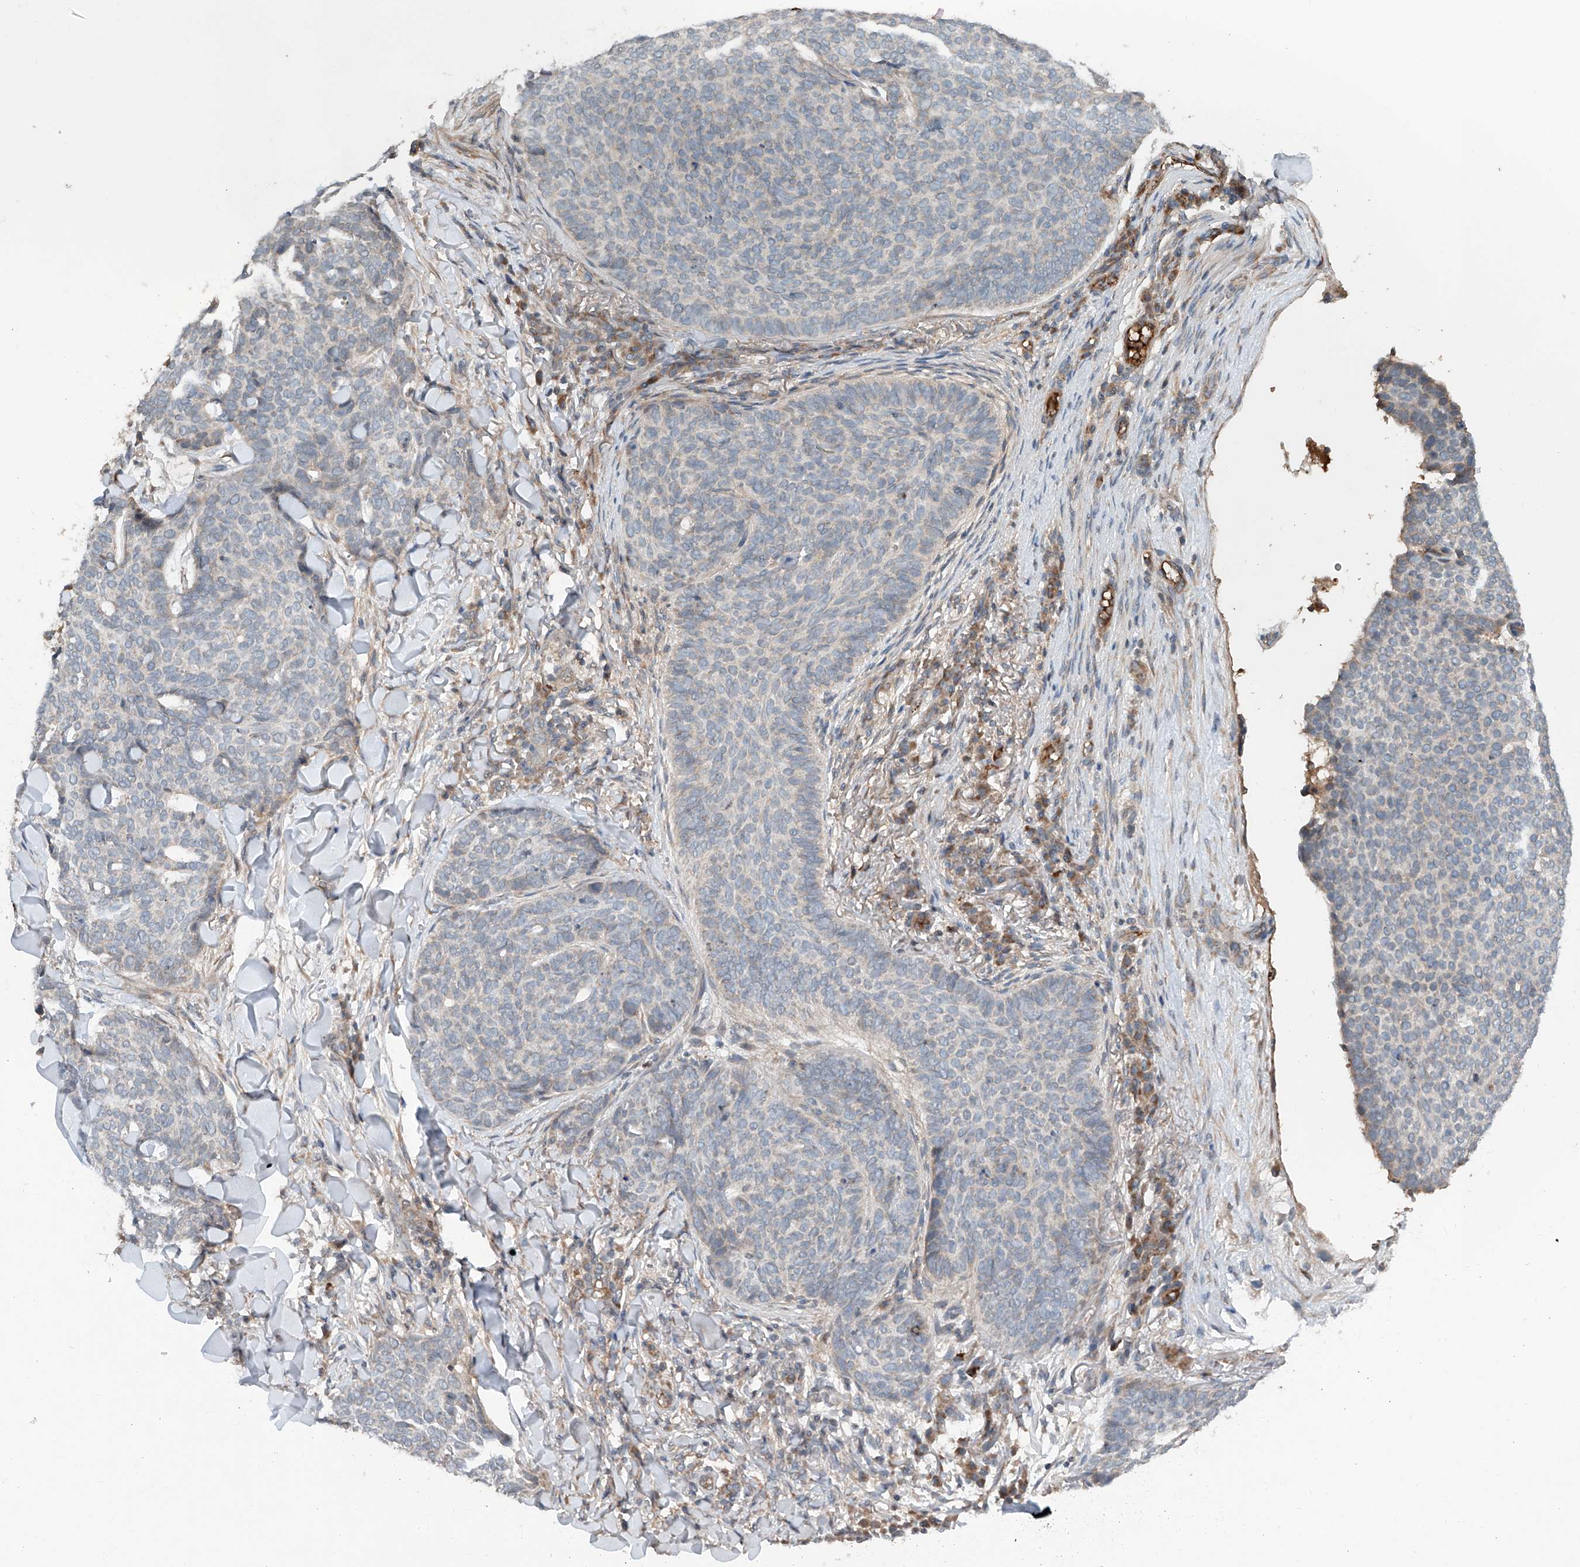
{"staining": {"intensity": "negative", "quantity": "none", "location": "none"}, "tissue": "skin cancer", "cell_type": "Tumor cells", "image_type": "cancer", "snomed": [{"axis": "morphology", "description": "Normal tissue, NOS"}, {"axis": "morphology", "description": "Basal cell carcinoma"}, {"axis": "topography", "description": "Skin"}], "caption": "This image is of skin cancer (basal cell carcinoma) stained with immunohistochemistry (IHC) to label a protein in brown with the nuclei are counter-stained blue. There is no positivity in tumor cells.", "gene": "ADAM23", "patient": {"sex": "male", "age": 50}}